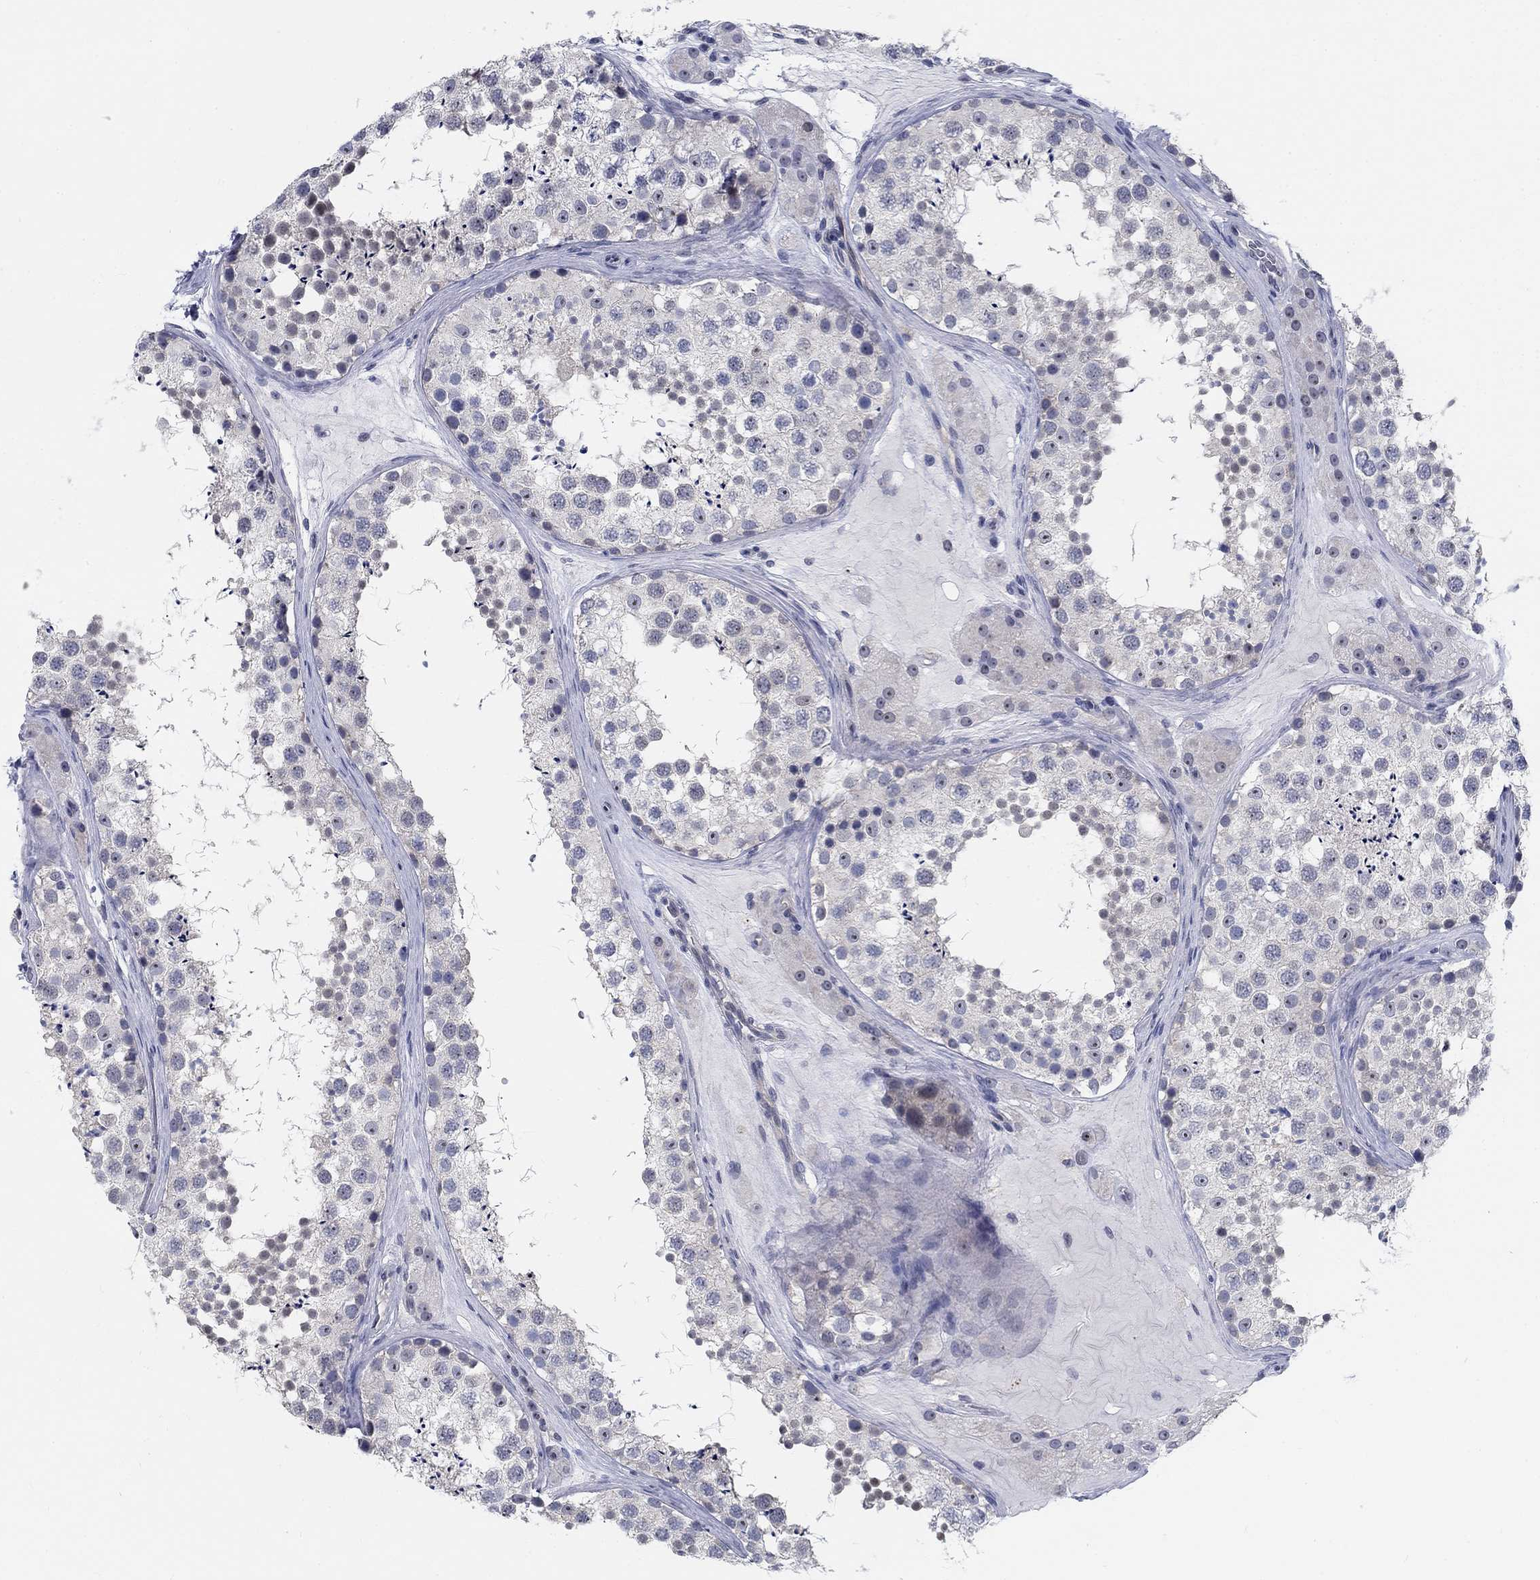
{"staining": {"intensity": "negative", "quantity": "none", "location": "none"}, "tissue": "testis", "cell_type": "Cells in seminiferous ducts", "image_type": "normal", "snomed": [{"axis": "morphology", "description": "Normal tissue, NOS"}, {"axis": "topography", "description": "Testis"}], "caption": "There is no significant positivity in cells in seminiferous ducts of testis. Brightfield microscopy of immunohistochemistry (IHC) stained with DAB (3,3'-diaminobenzidine) (brown) and hematoxylin (blue), captured at high magnification.", "gene": "SMIM18", "patient": {"sex": "male", "age": 41}}